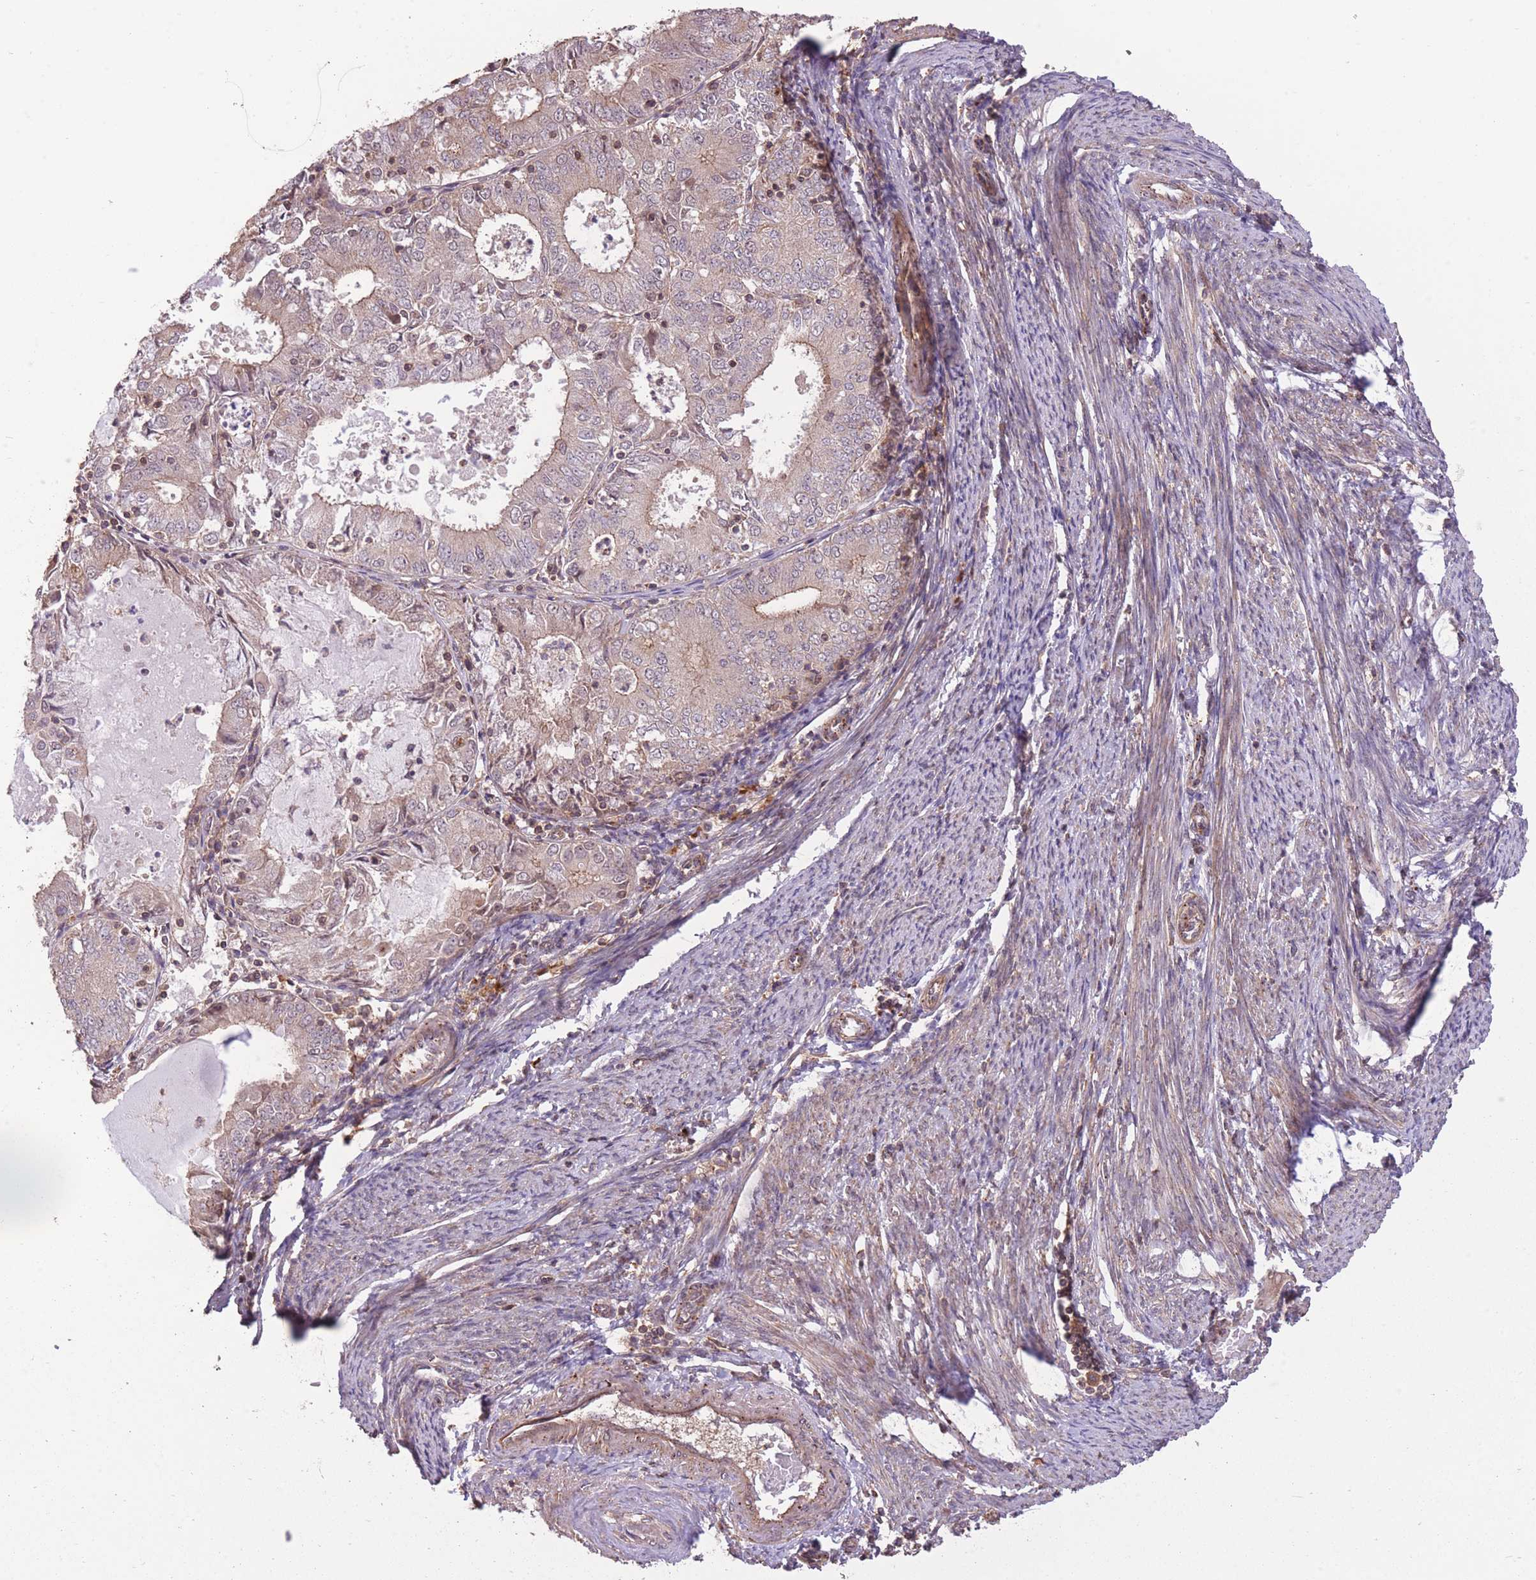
{"staining": {"intensity": "weak", "quantity": "<25%", "location": "cytoplasmic/membranous"}, "tissue": "endometrial cancer", "cell_type": "Tumor cells", "image_type": "cancer", "snomed": [{"axis": "morphology", "description": "Adenocarcinoma, NOS"}, {"axis": "topography", "description": "Endometrium"}], "caption": "Immunohistochemical staining of human endometrial adenocarcinoma demonstrates no significant expression in tumor cells. The staining was performed using DAB to visualize the protein expression in brown, while the nuclei were stained in blue with hematoxylin (Magnification: 20x).", "gene": "POLR3F", "patient": {"sex": "female", "age": 57}}